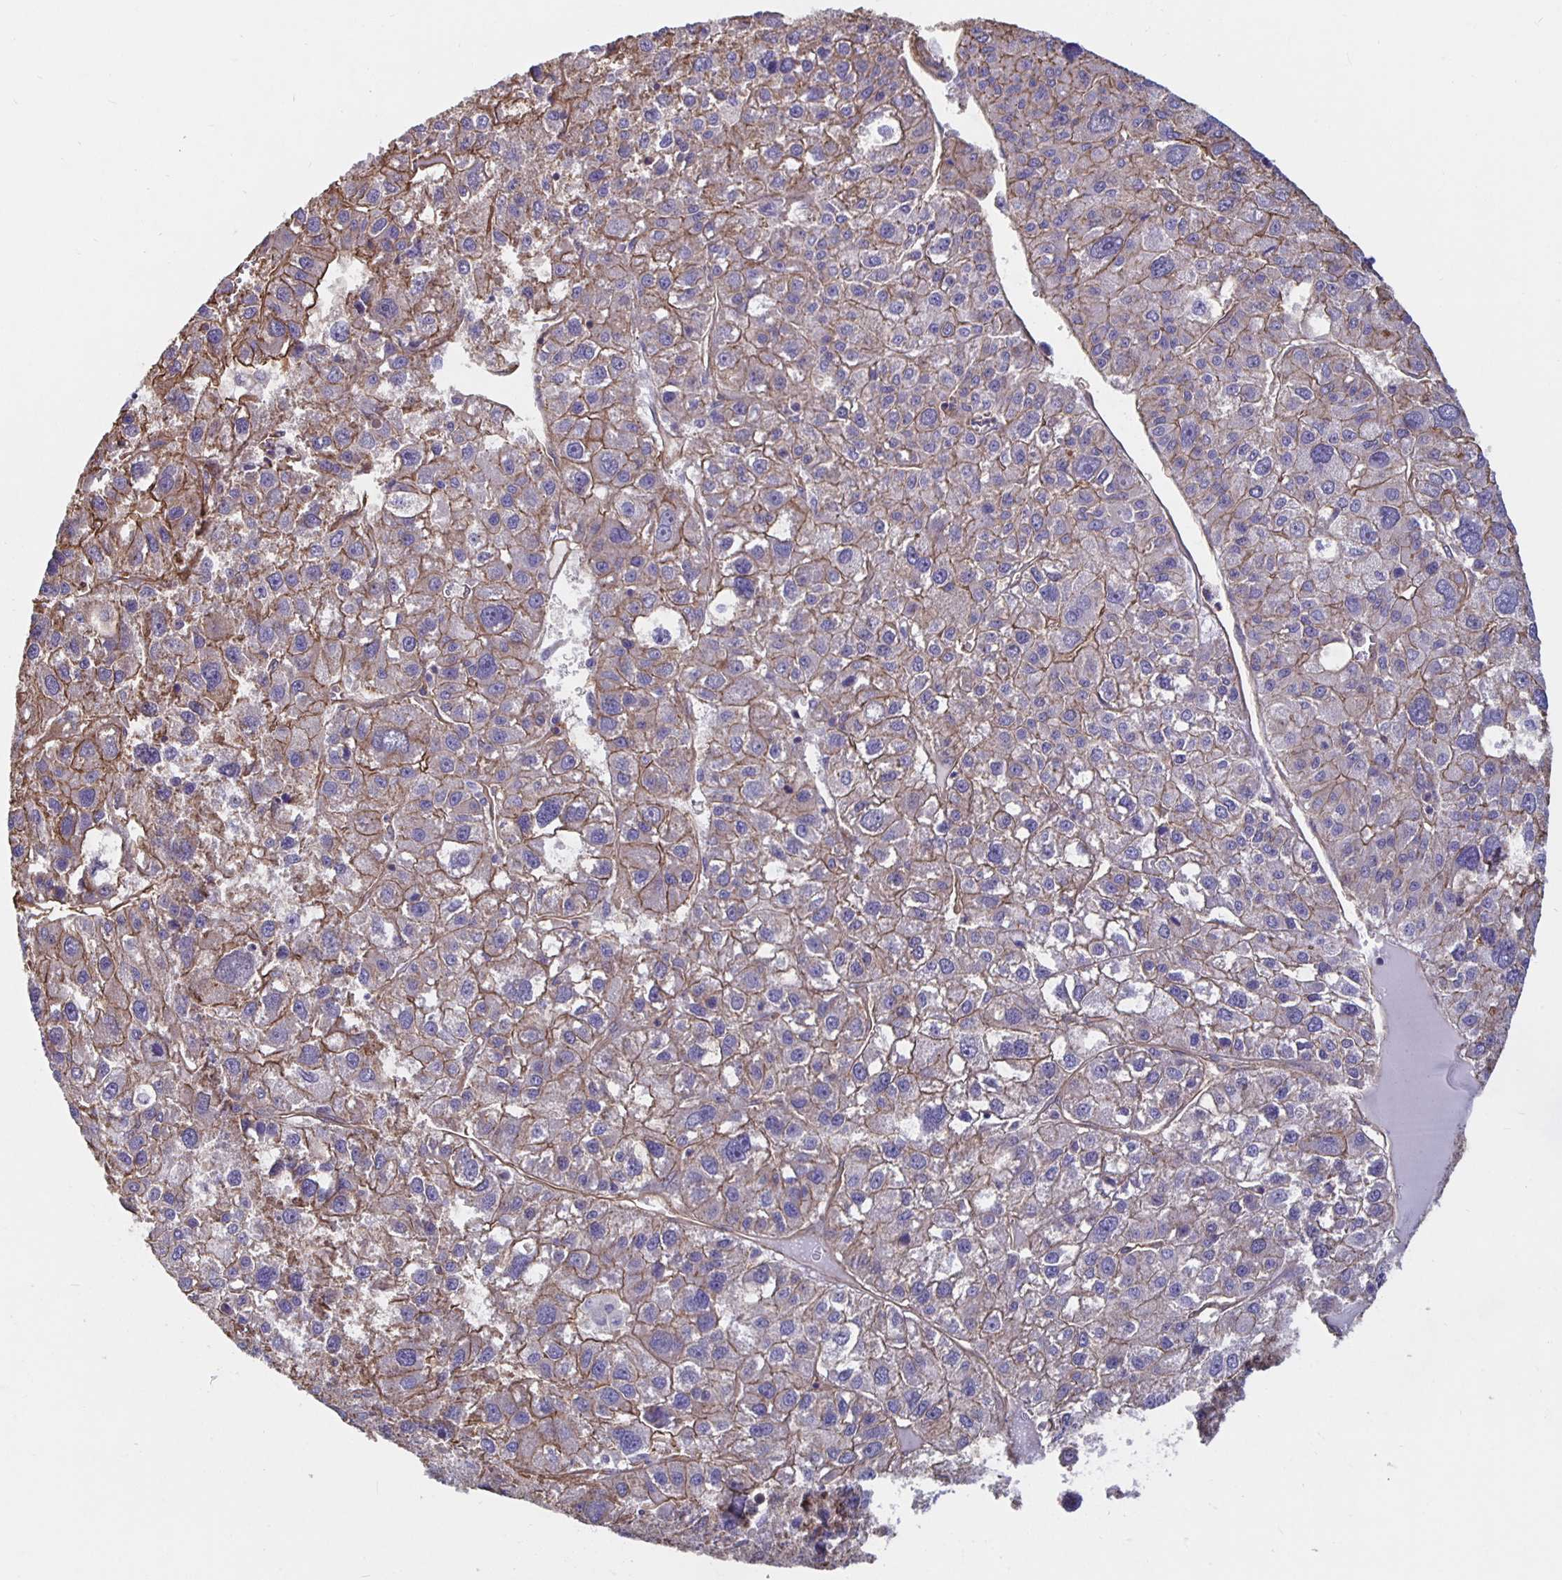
{"staining": {"intensity": "moderate", "quantity": "25%-75%", "location": "cytoplasmic/membranous"}, "tissue": "liver cancer", "cell_type": "Tumor cells", "image_type": "cancer", "snomed": [{"axis": "morphology", "description": "Carcinoma, Hepatocellular, NOS"}, {"axis": "topography", "description": "Liver"}], "caption": "A medium amount of moderate cytoplasmic/membranous positivity is appreciated in about 25%-75% of tumor cells in hepatocellular carcinoma (liver) tissue. Immunohistochemistry (ihc) stains the protein in brown and the nuclei are stained blue.", "gene": "ARHGEF39", "patient": {"sex": "male", "age": 73}}